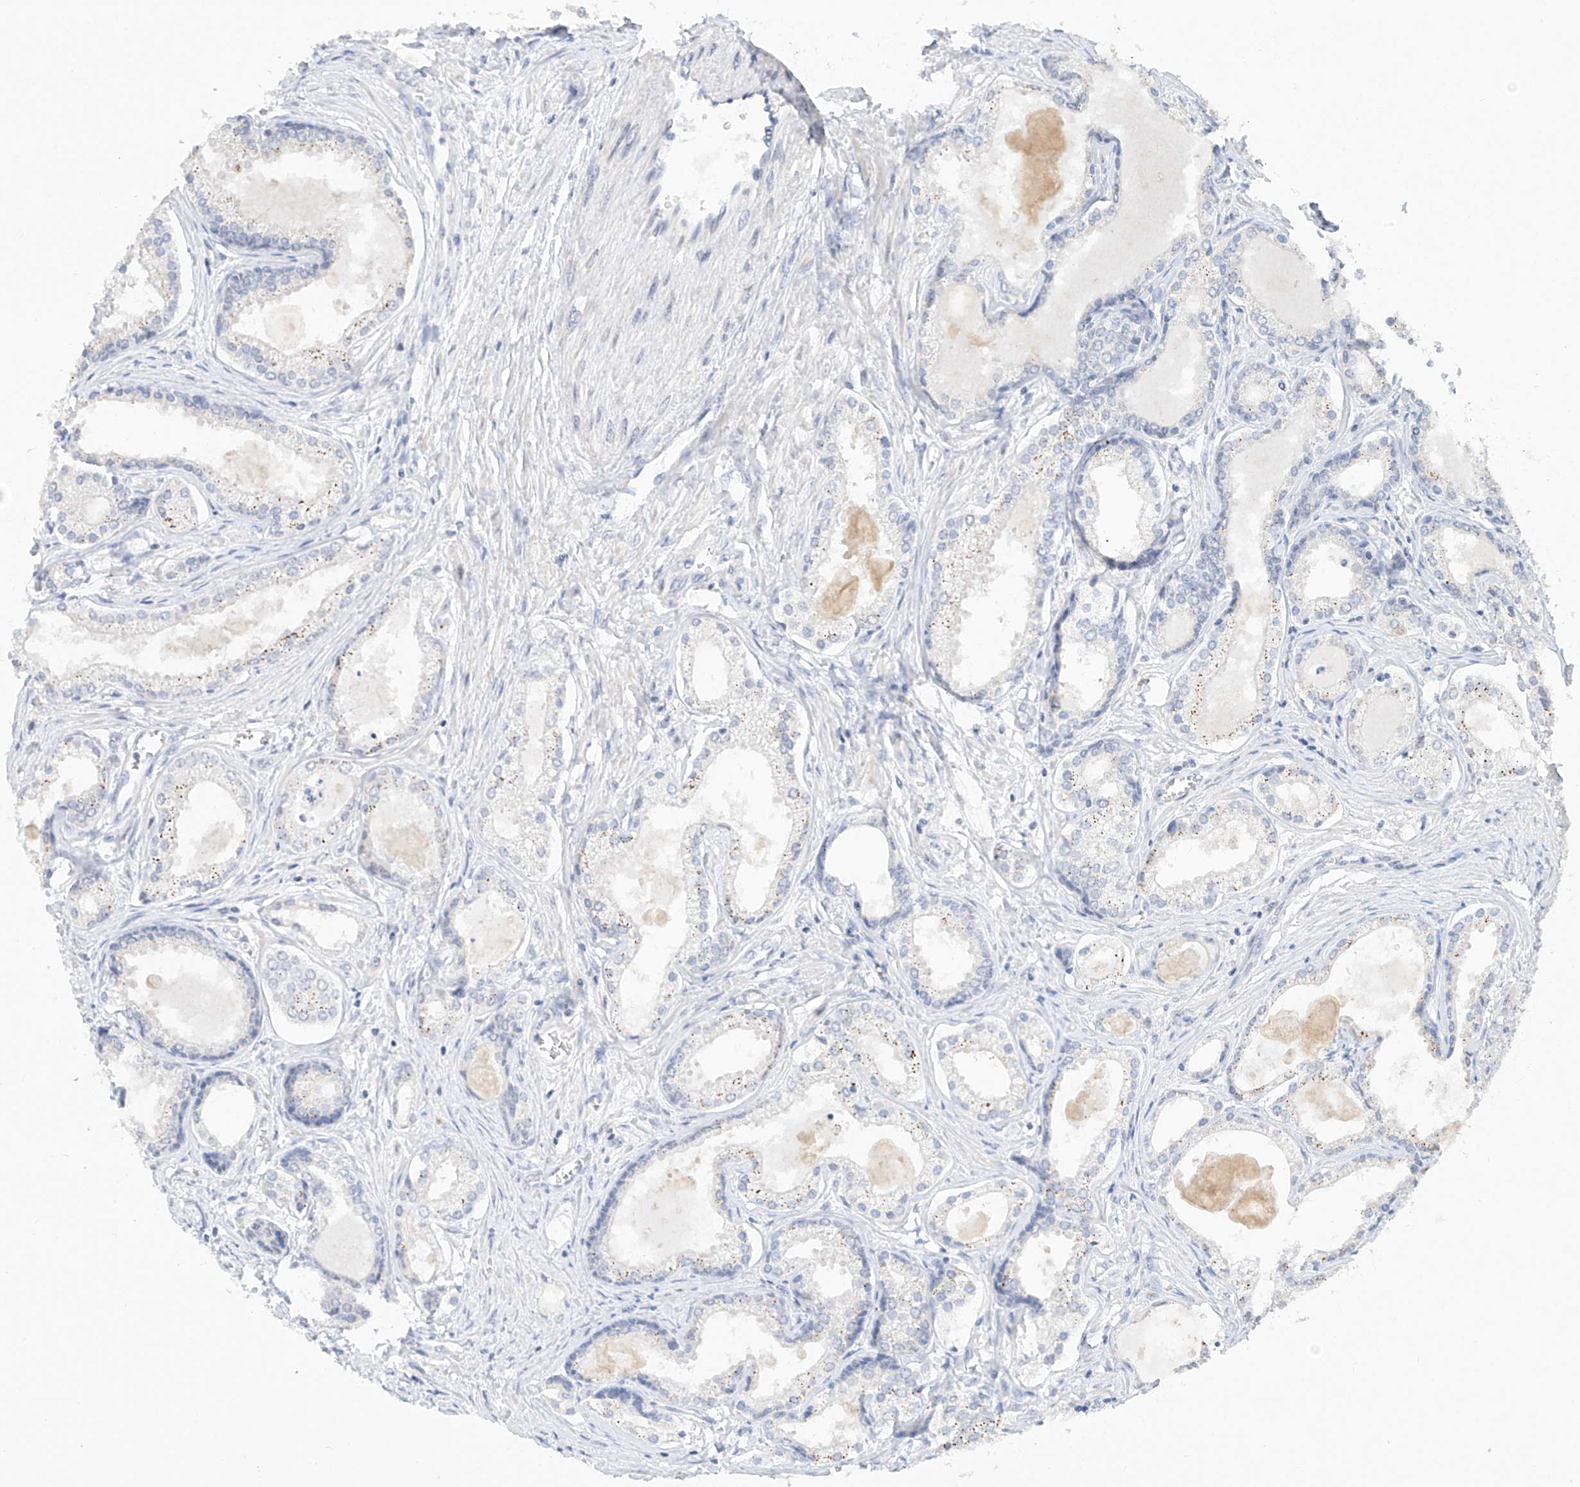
{"staining": {"intensity": "negative", "quantity": "none", "location": "none"}, "tissue": "prostate cancer", "cell_type": "Tumor cells", "image_type": "cancer", "snomed": [{"axis": "morphology", "description": "Adenocarcinoma, High grade"}, {"axis": "topography", "description": "Prostate"}], "caption": "An image of prostate adenocarcinoma (high-grade) stained for a protein exhibits no brown staining in tumor cells. (Immunohistochemistry, brightfield microscopy, high magnification).", "gene": "TASP1", "patient": {"sex": "male", "age": 68}}